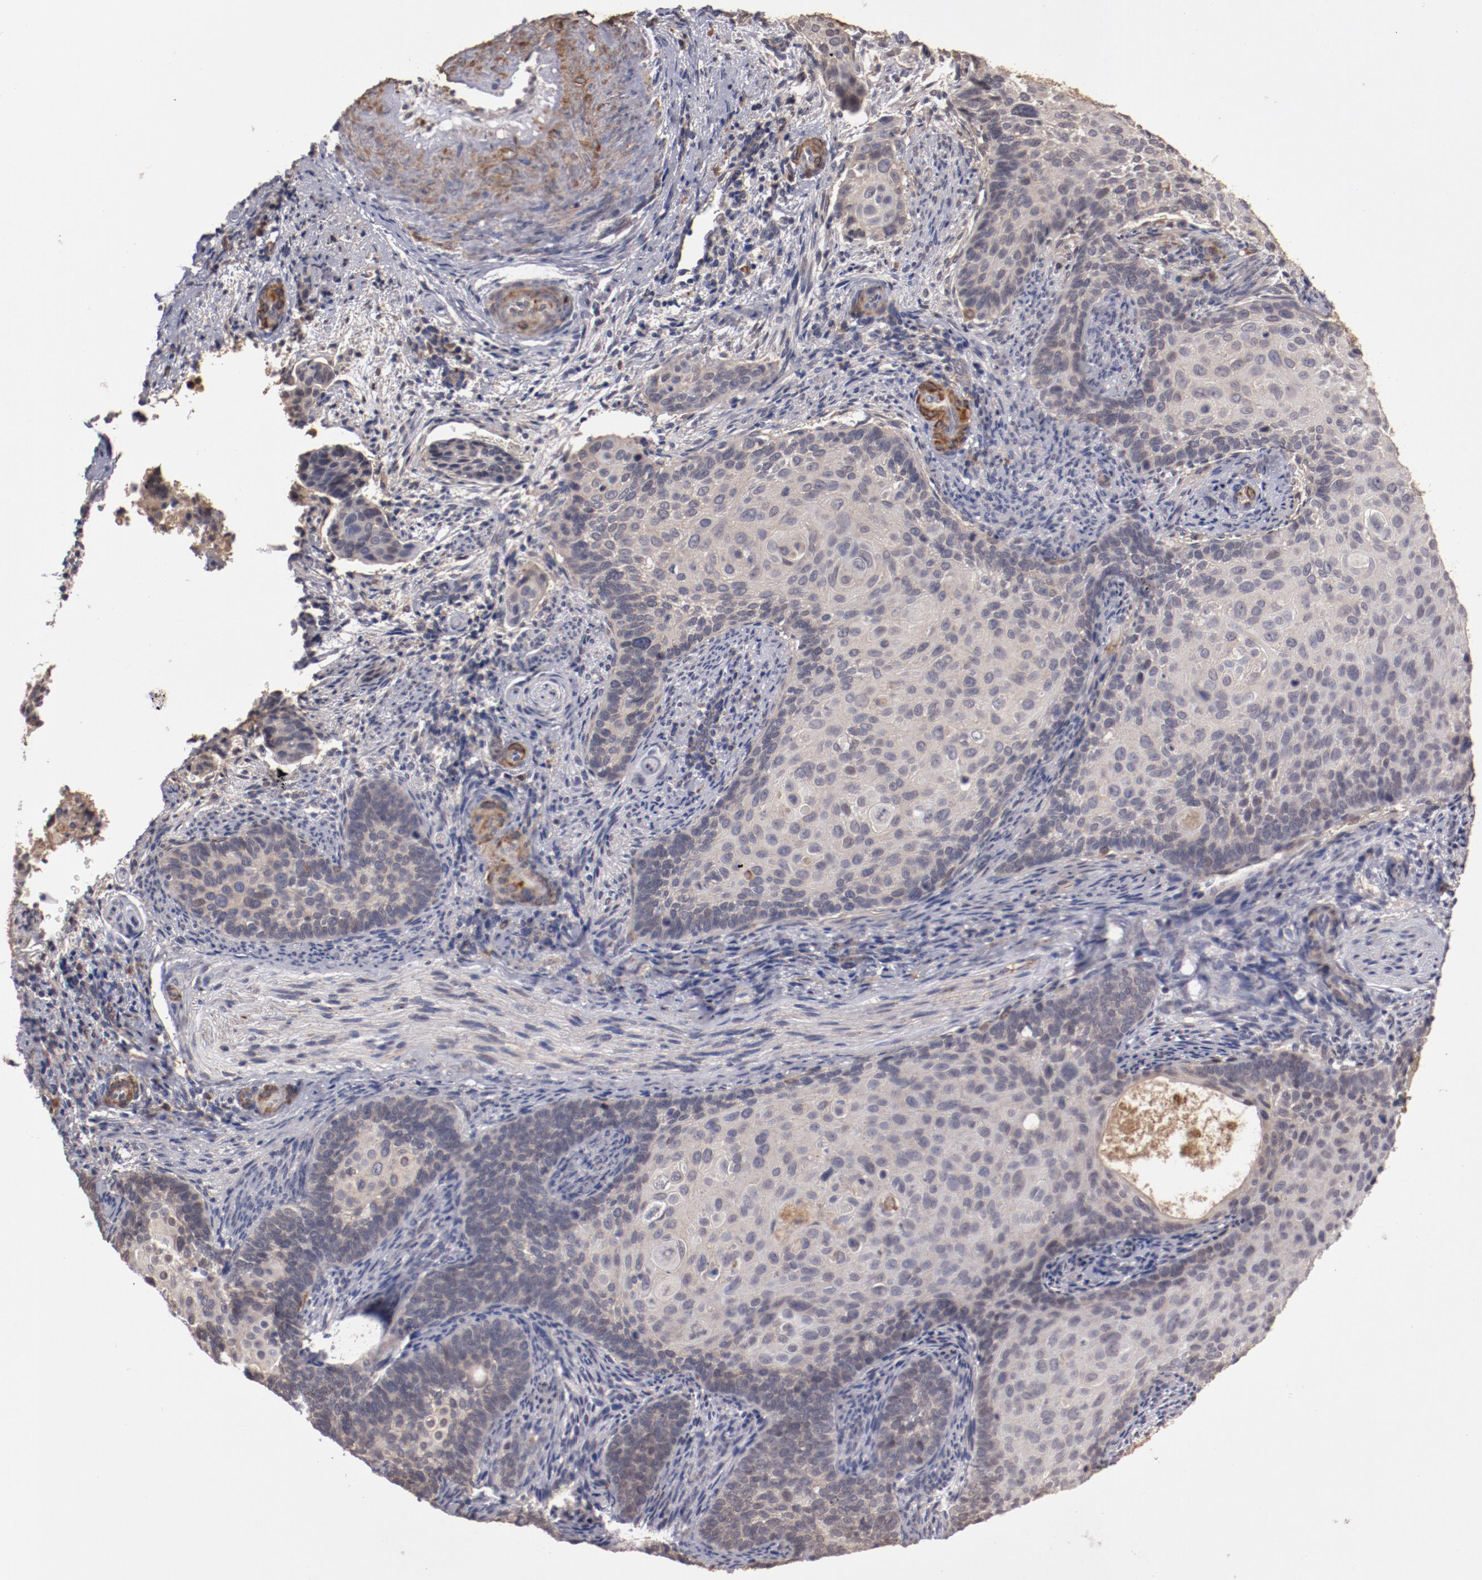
{"staining": {"intensity": "weak", "quantity": "25%-75%", "location": "cytoplasmic/membranous"}, "tissue": "cervical cancer", "cell_type": "Tumor cells", "image_type": "cancer", "snomed": [{"axis": "morphology", "description": "Squamous cell carcinoma, NOS"}, {"axis": "topography", "description": "Cervix"}], "caption": "IHC photomicrograph of neoplastic tissue: cervical cancer (squamous cell carcinoma) stained using IHC displays low levels of weak protein expression localized specifically in the cytoplasmic/membranous of tumor cells, appearing as a cytoplasmic/membranous brown color.", "gene": "SERPINA7", "patient": {"sex": "female", "age": 33}}